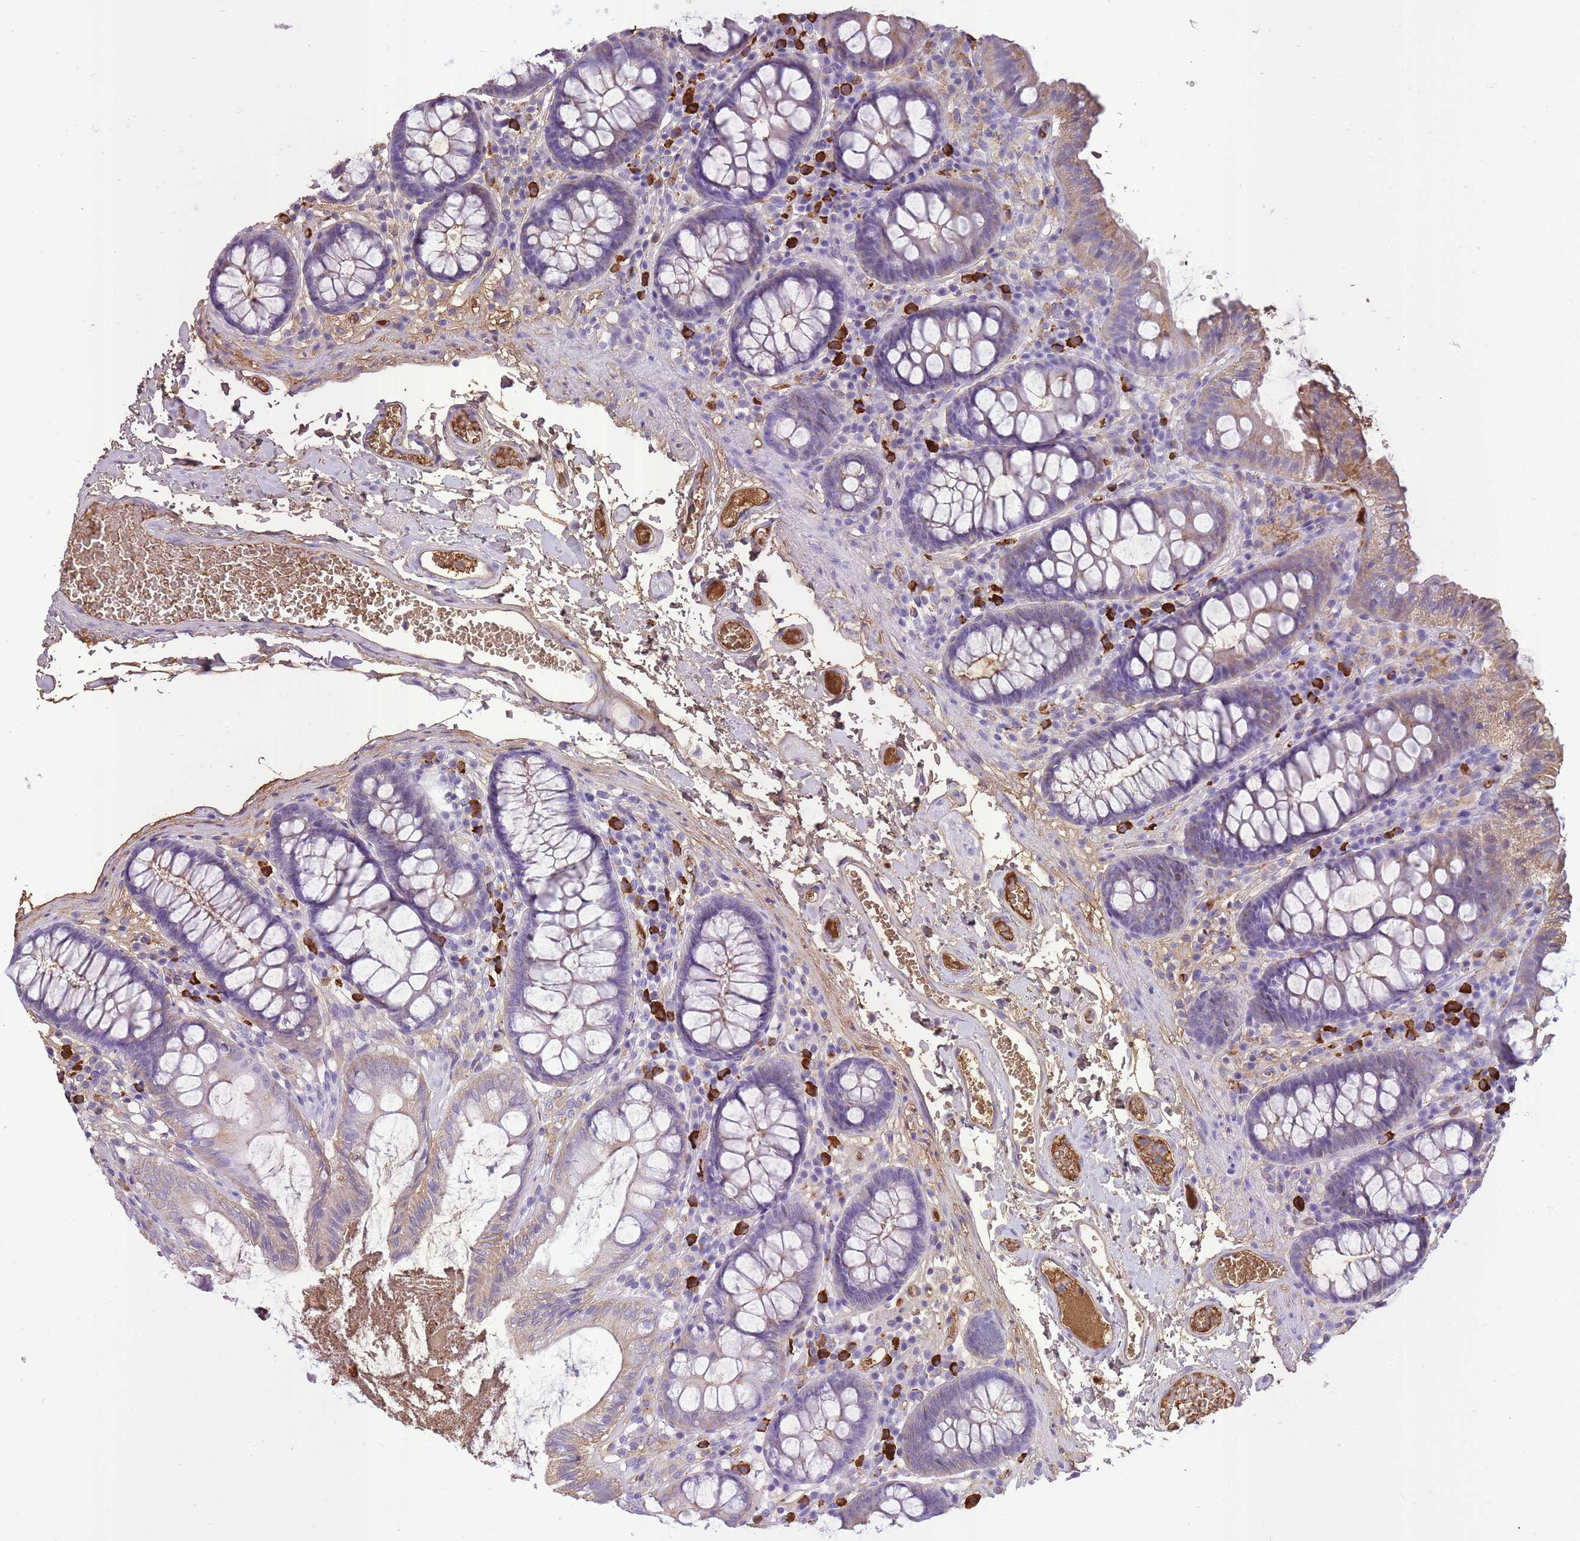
{"staining": {"intensity": "weak", "quantity": ">75%", "location": "cytoplasmic/membranous"}, "tissue": "colon", "cell_type": "Endothelial cells", "image_type": "normal", "snomed": [{"axis": "morphology", "description": "Normal tissue, NOS"}, {"axis": "topography", "description": "Colon"}], "caption": "This is a photomicrograph of immunohistochemistry (IHC) staining of normal colon, which shows weak positivity in the cytoplasmic/membranous of endothelial cells.", "gene": "IGKV1", "patient": {"sex": "male", "age": 84}}